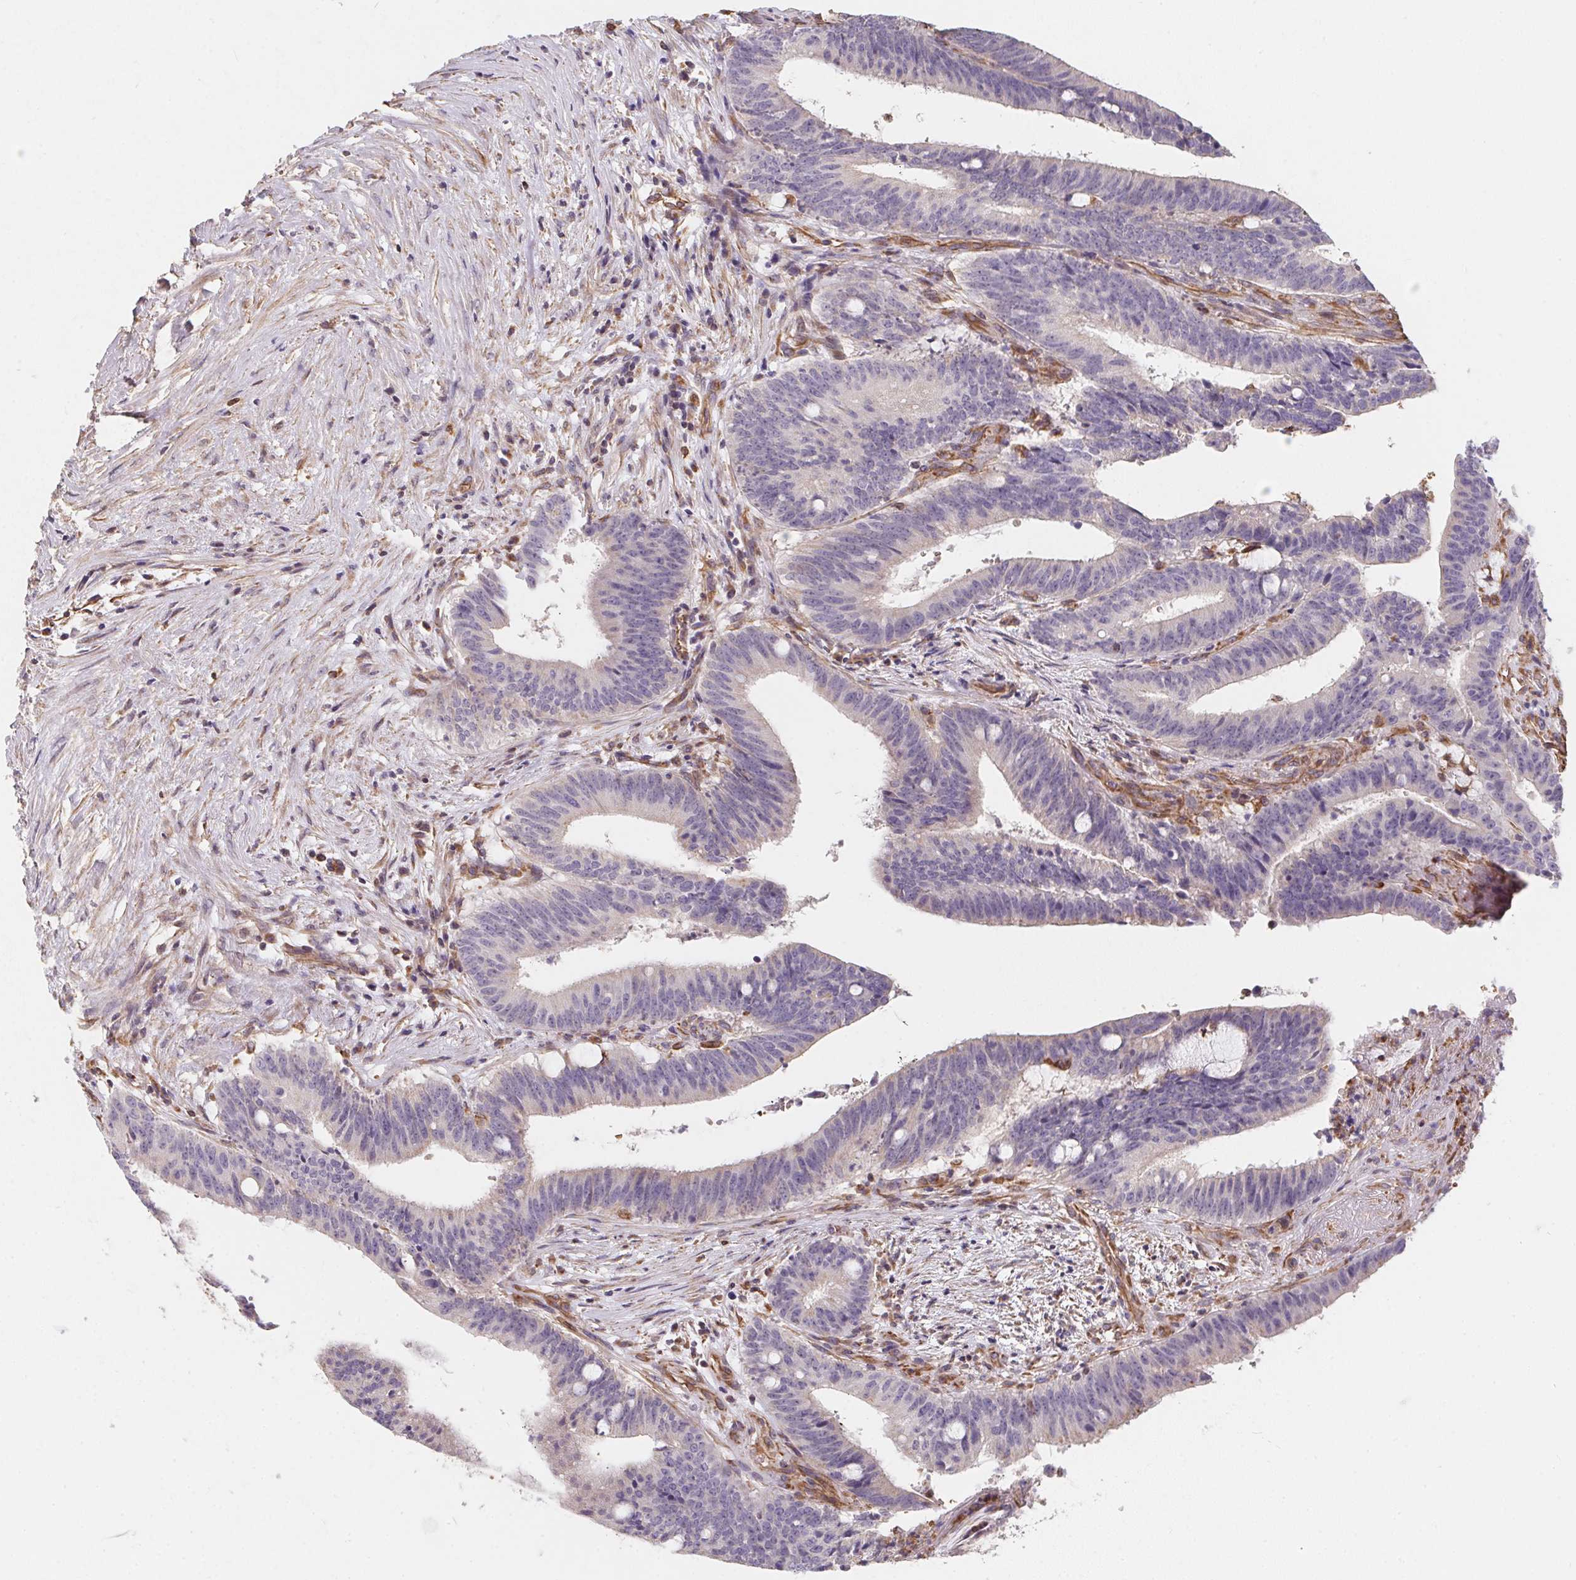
{"staining": {"intensity": "negative", "quantity": "none", "location": "none"}, "tissue": "colorectal cancer", "cell_type": "Tumor cells", "image_type": "cancer", "snomed": [{"axis": "morphology", "description": "Adenocarcinoma, NOS"}, {"axis": "topography", "description": "Colon"}], "caption": "Immunohistochemistry (IHC) histopathology image of human colorectal adenocarcinoma stained for a protein (brown), which demonstrates no staining in tumor cells.", "gene": "TBKBP1", "patient": {"sex": "female", "age": 43}}